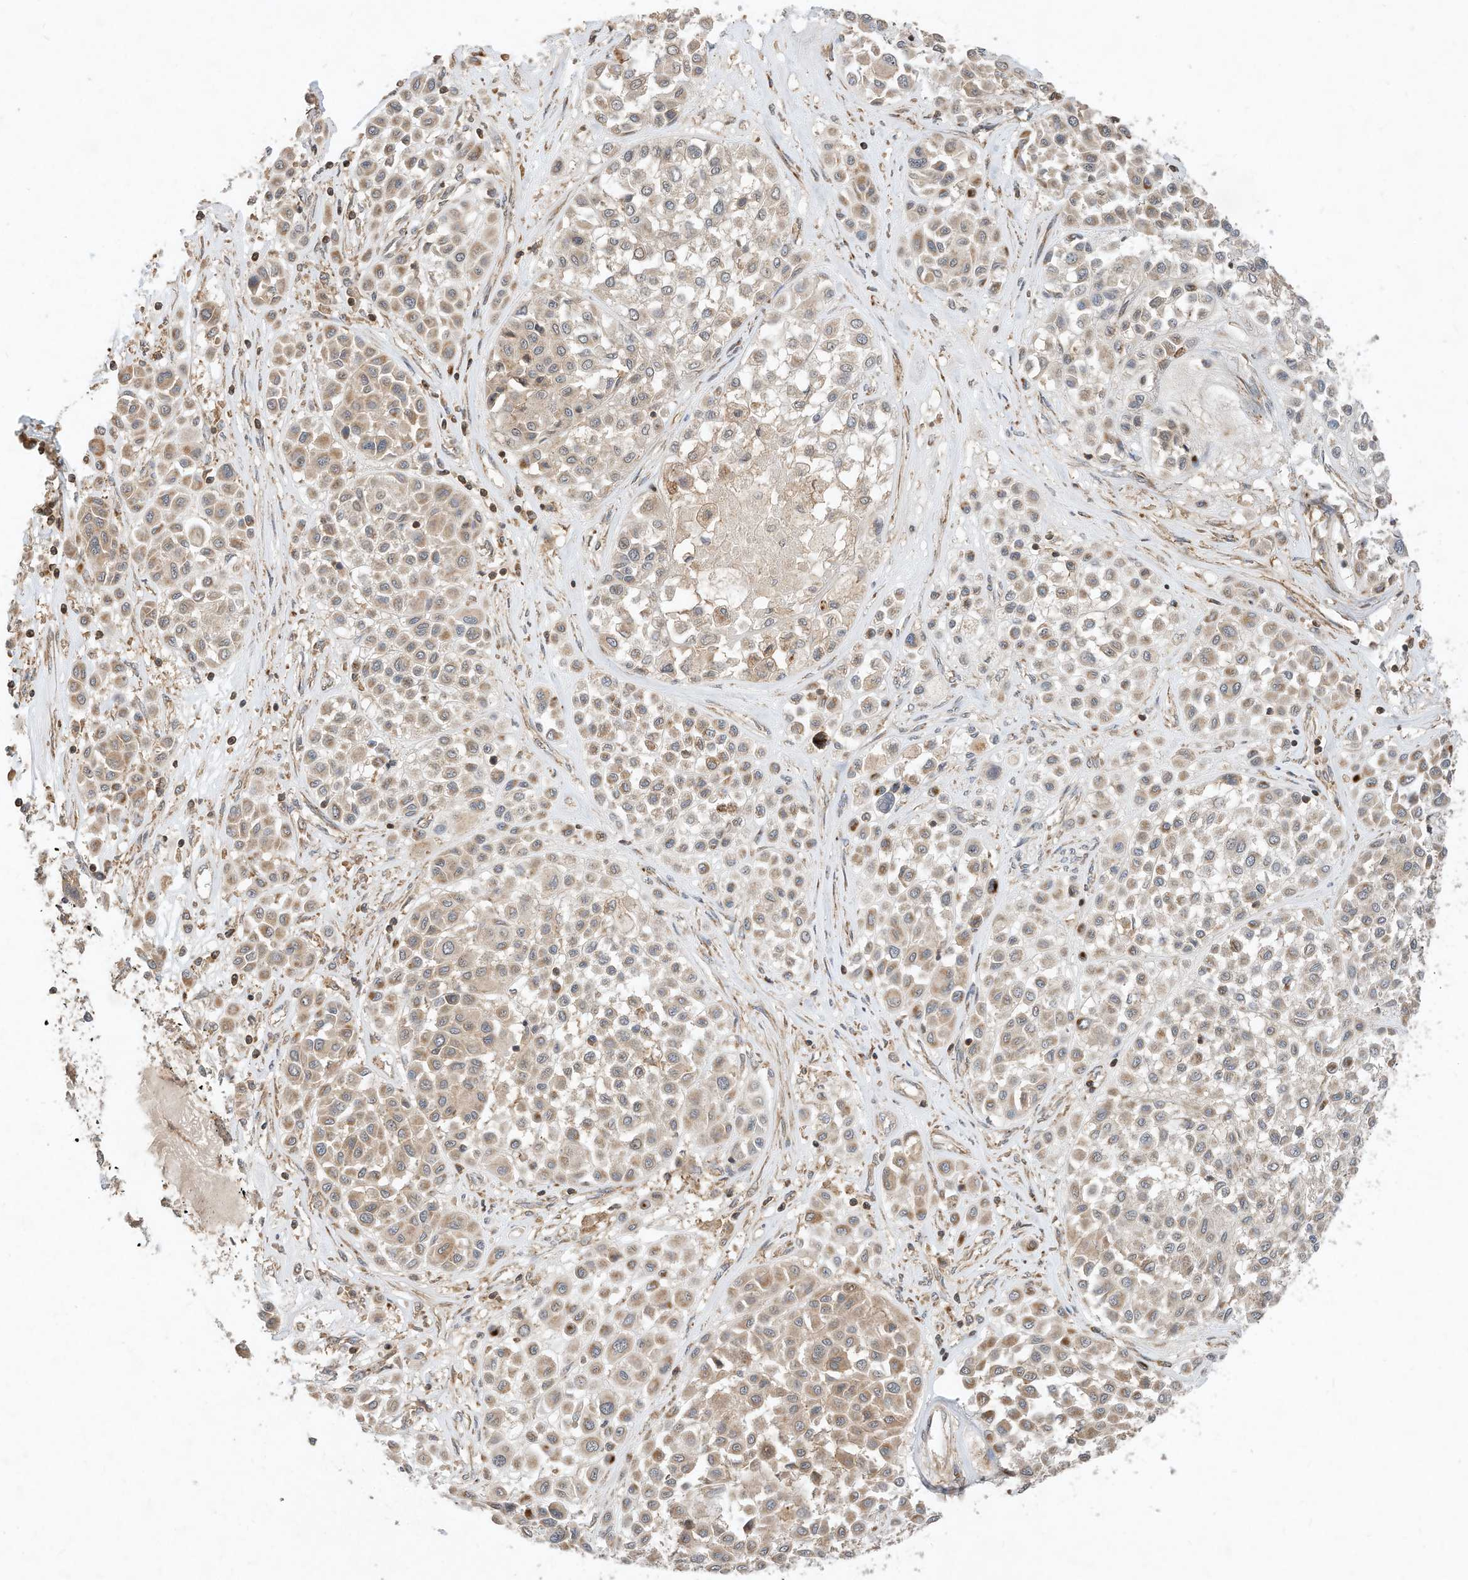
{"staining": {"intensity": "weak", "quantity": "25%-75%", "location": "cytoplasmic/membranous"}, "tissue": "melanoma", "cell_type": "Tumor cells", "image_type": "cancer", "snomed": [{"axis": "morphology", "description": "Malignant melanoma, Metastatic site"}, {"axis": "topography", "description": "Soft tissue"}], "caption": "IHC staining of melanoma, which exhibits low levels of weak cytoplasmic/membranous positivity in approximately 25%-75% of tumor cells indicating weak cytoplasmic/membranous protein staining. The staining was performed using DAB (brown) for protein detection and nuclei were counterstained in hematoxylin (blue).", "gene": "CPAMD8", "patient": {"sex": "male", "age": 41}}